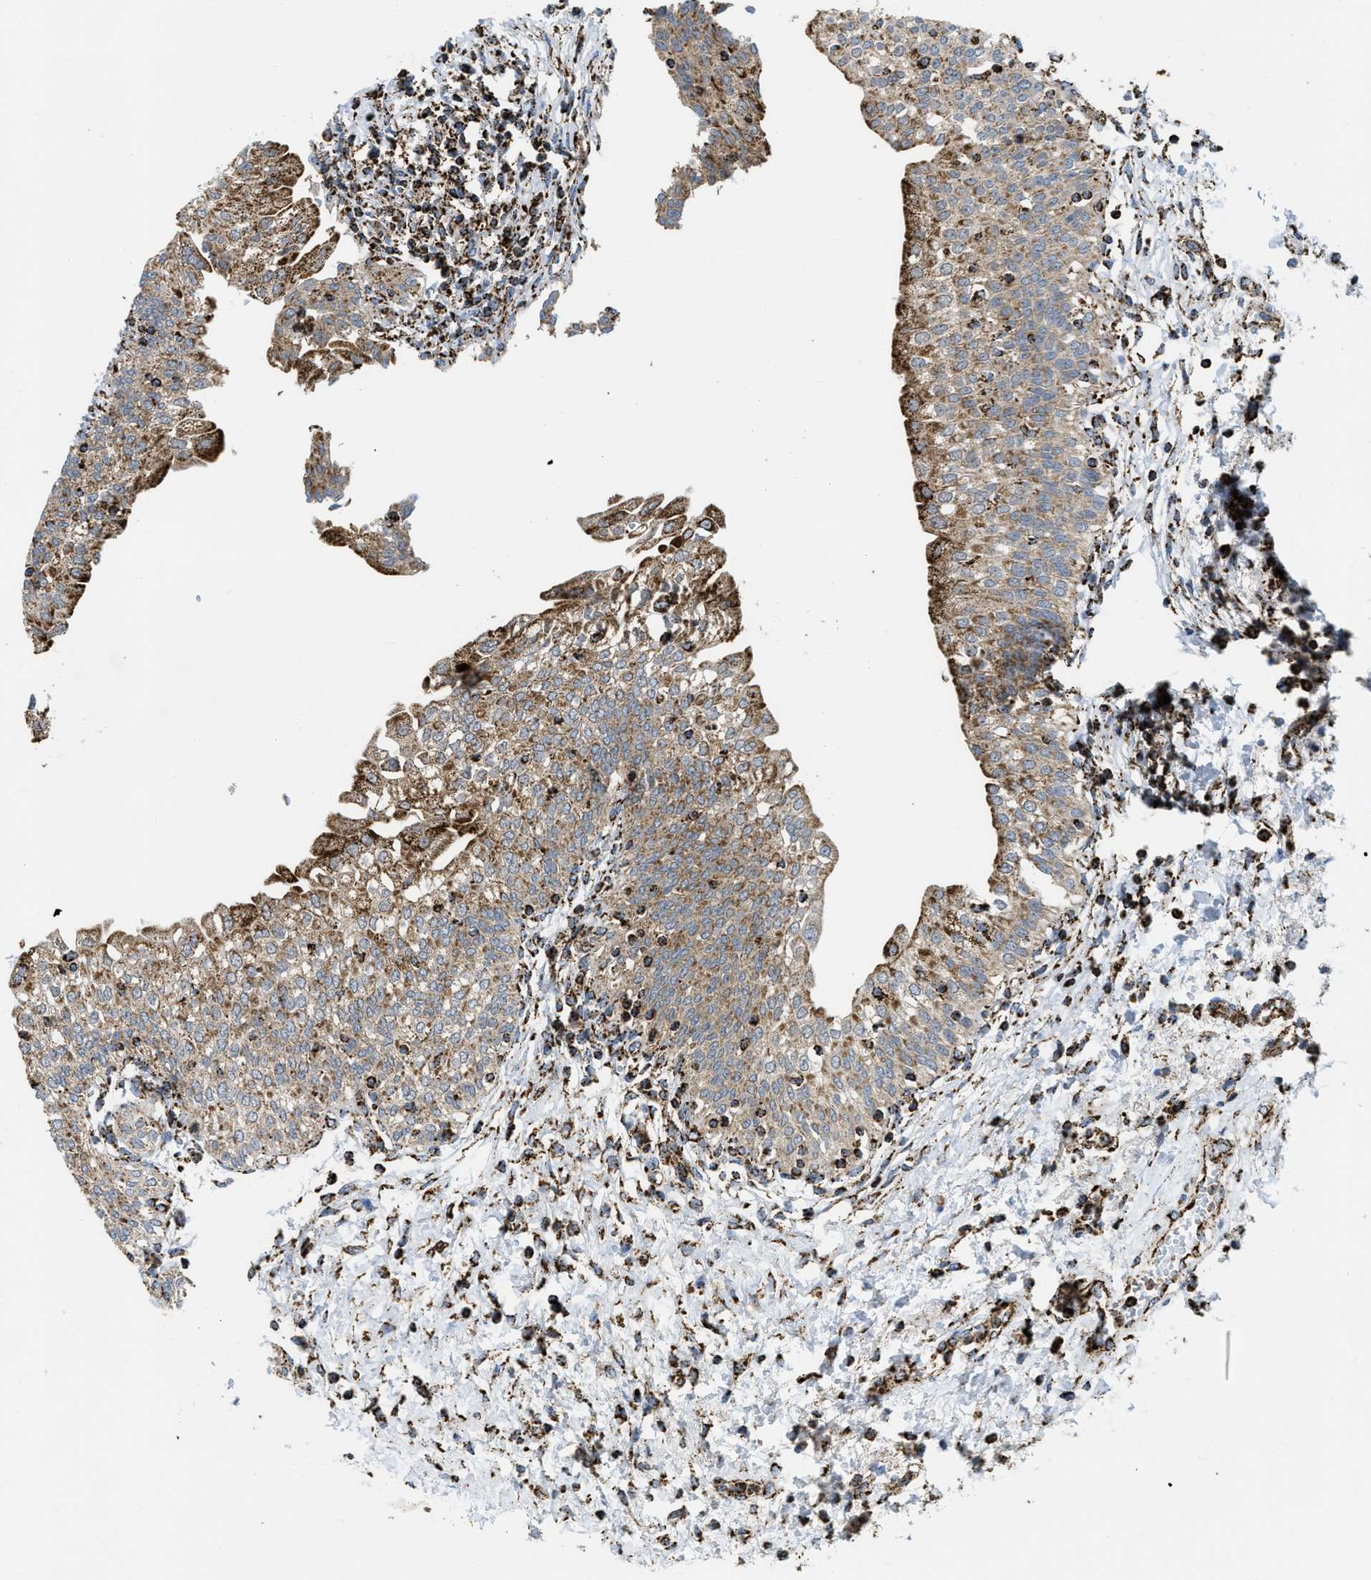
{"staining": {"intensity": "moderate", "quantity": ">75%", "location": "cytoplasmic/membranous"}, "tissue": "urinary bladder", "cell_type": "Urothelial cells", "image_type": "normal", "snomed": [{"axis": "morphology", "description": "Normal tissue, NOS"}, {"axis": "topography", "description": "Urinary bladder"}], "caption": "DAB (3,3'-diaminobenzidine) immunohistochemical staining of normal human urinary bladder displays moderate cytoplasmic/membranous protein staining in approximately >75% of urothelial cells. Ihc stains the protein of interest in brown and the nuclei are stained blue.", "gene": "SQOR", "patient": {"sex": "male", "age": 55}}